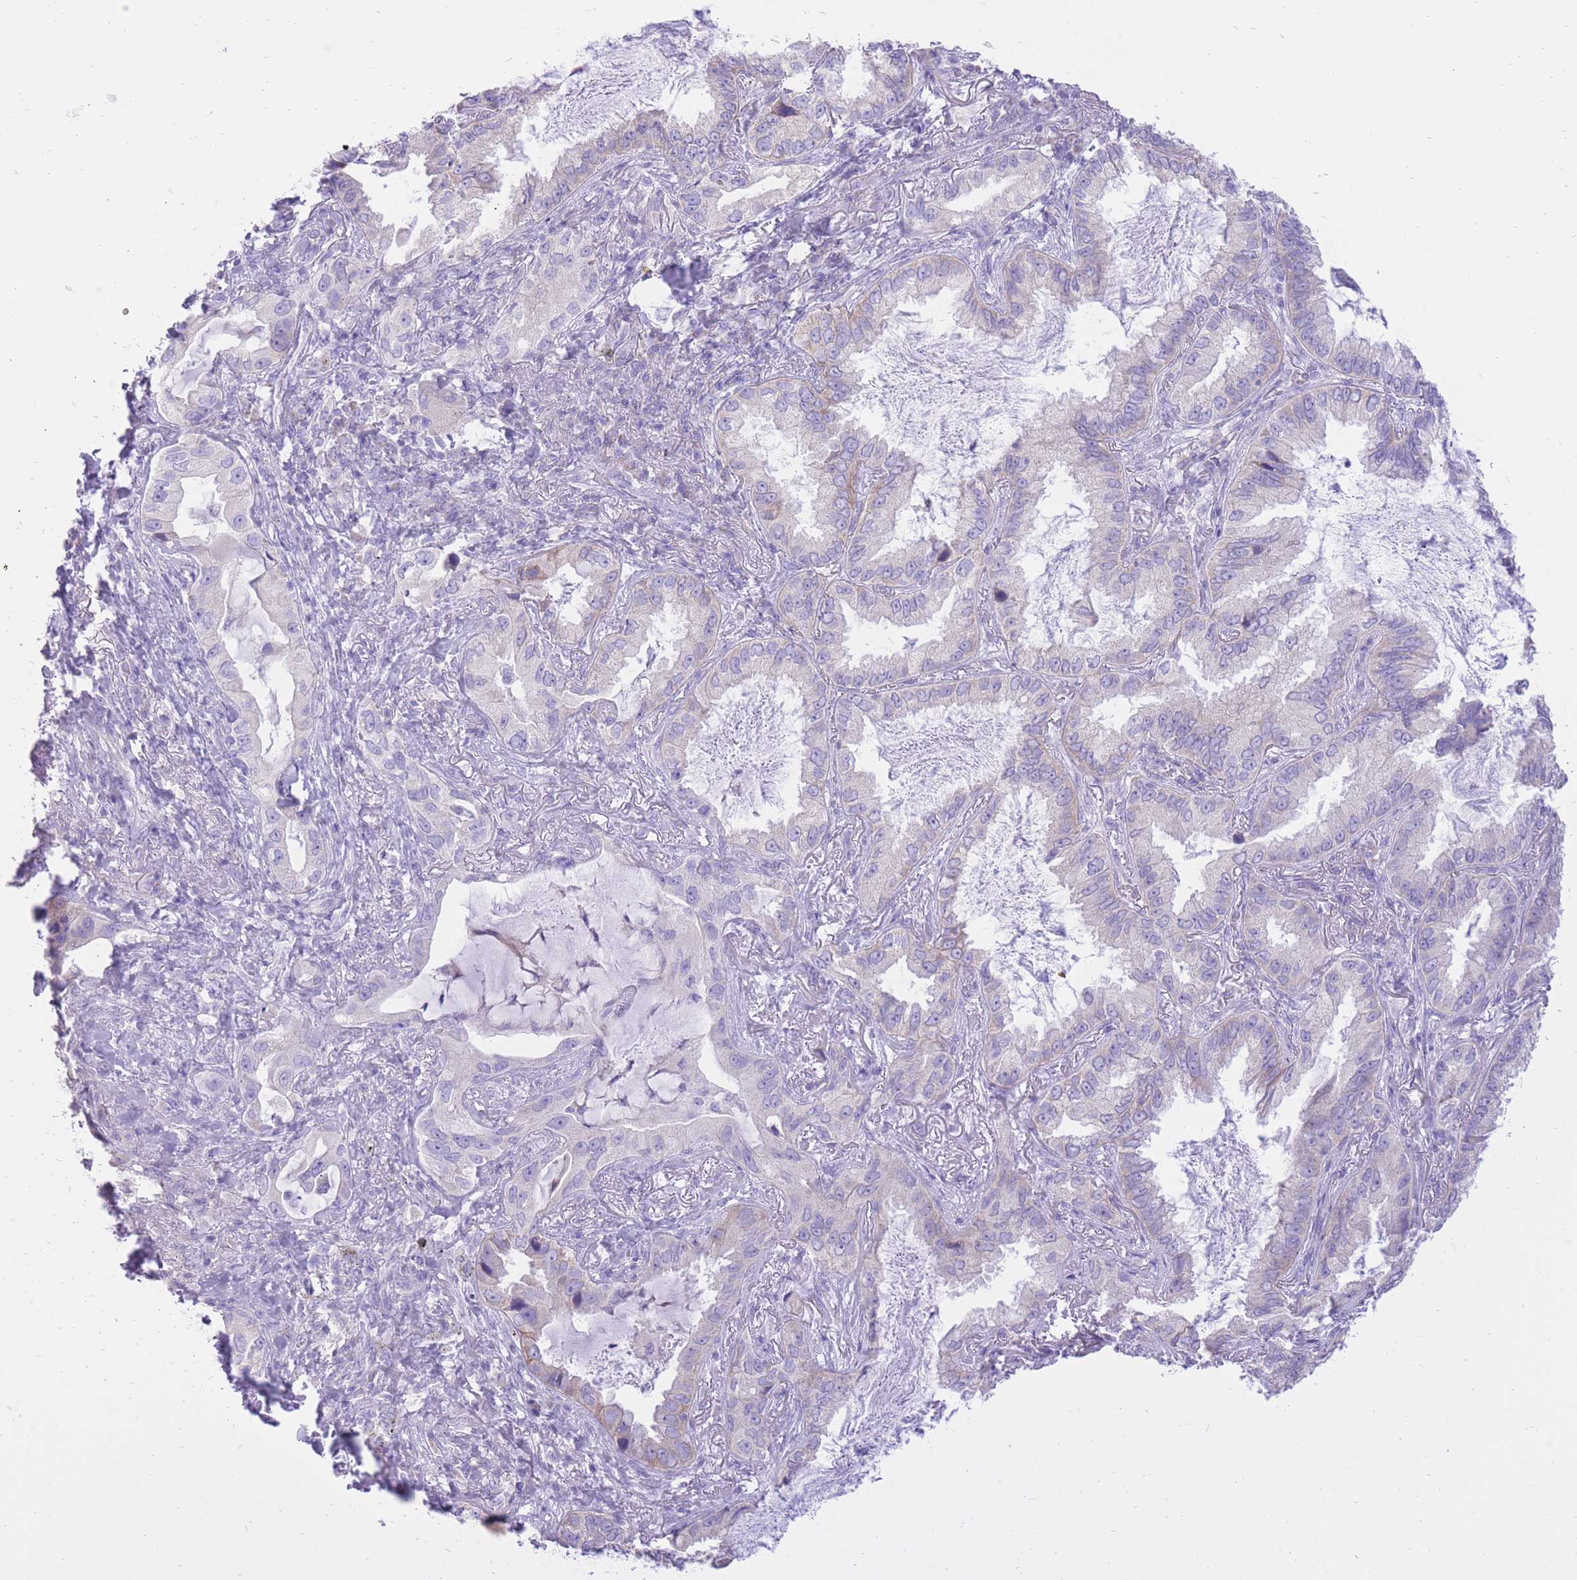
{"staining": {"intensity": "negative", "quantity": "none", "location": "none"}, "tissue": "lung cancer", "cell_type": "Tumor cells", "image_type": "cancer", "snomed": [{"axis": "morphology", "description": "Adenocarcinoma, NOS"}, {"axis": "topography", "description": "Lung"}], "caption": "Tumor cells show no significant protein staining in lung cancer (adenocarcinoma).", "gene": "SLC4A4", "patient": {"sex": "female", "age": 69}}